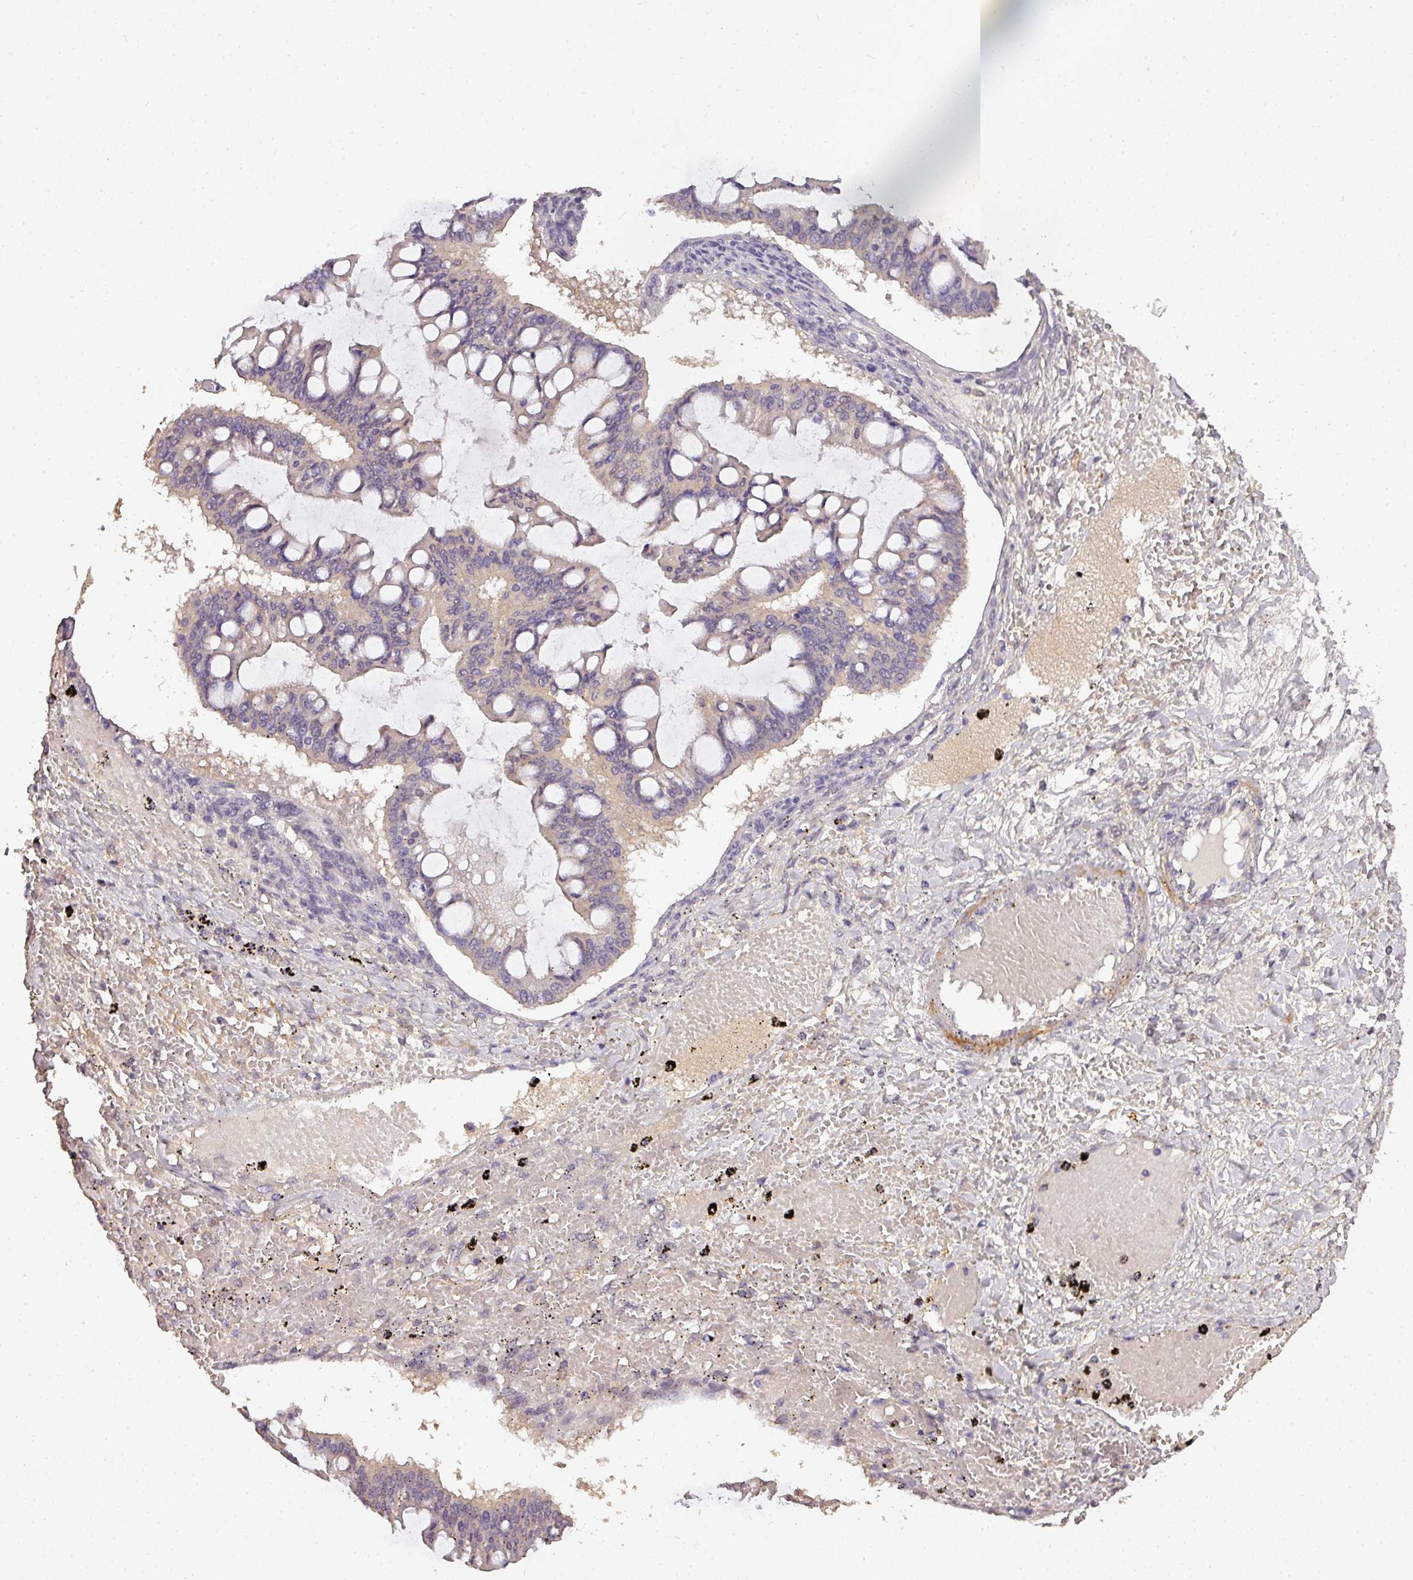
{"staining": {"intensity": "weak", "quantity": "25%-75%", "location": "cytoplasmic/membranous"}, "tissue": "ovarian cancer", "cell_type": "Tumor cells", "image_type": "cancer", "snomed": [{"axis": "morphology", "description": "Cystadenocarcinoma, mucinous, NOS"}, {"axis": "topography", "description": "Ovary"}], "caption": "A brown stain highlights weak cytoplasmic/membranous staining of a protein in ovarian mucinous cystadenocarcinoma tumor cells.", "gene": "ADH5", "patient": {"sex": "female", "age": 73}}